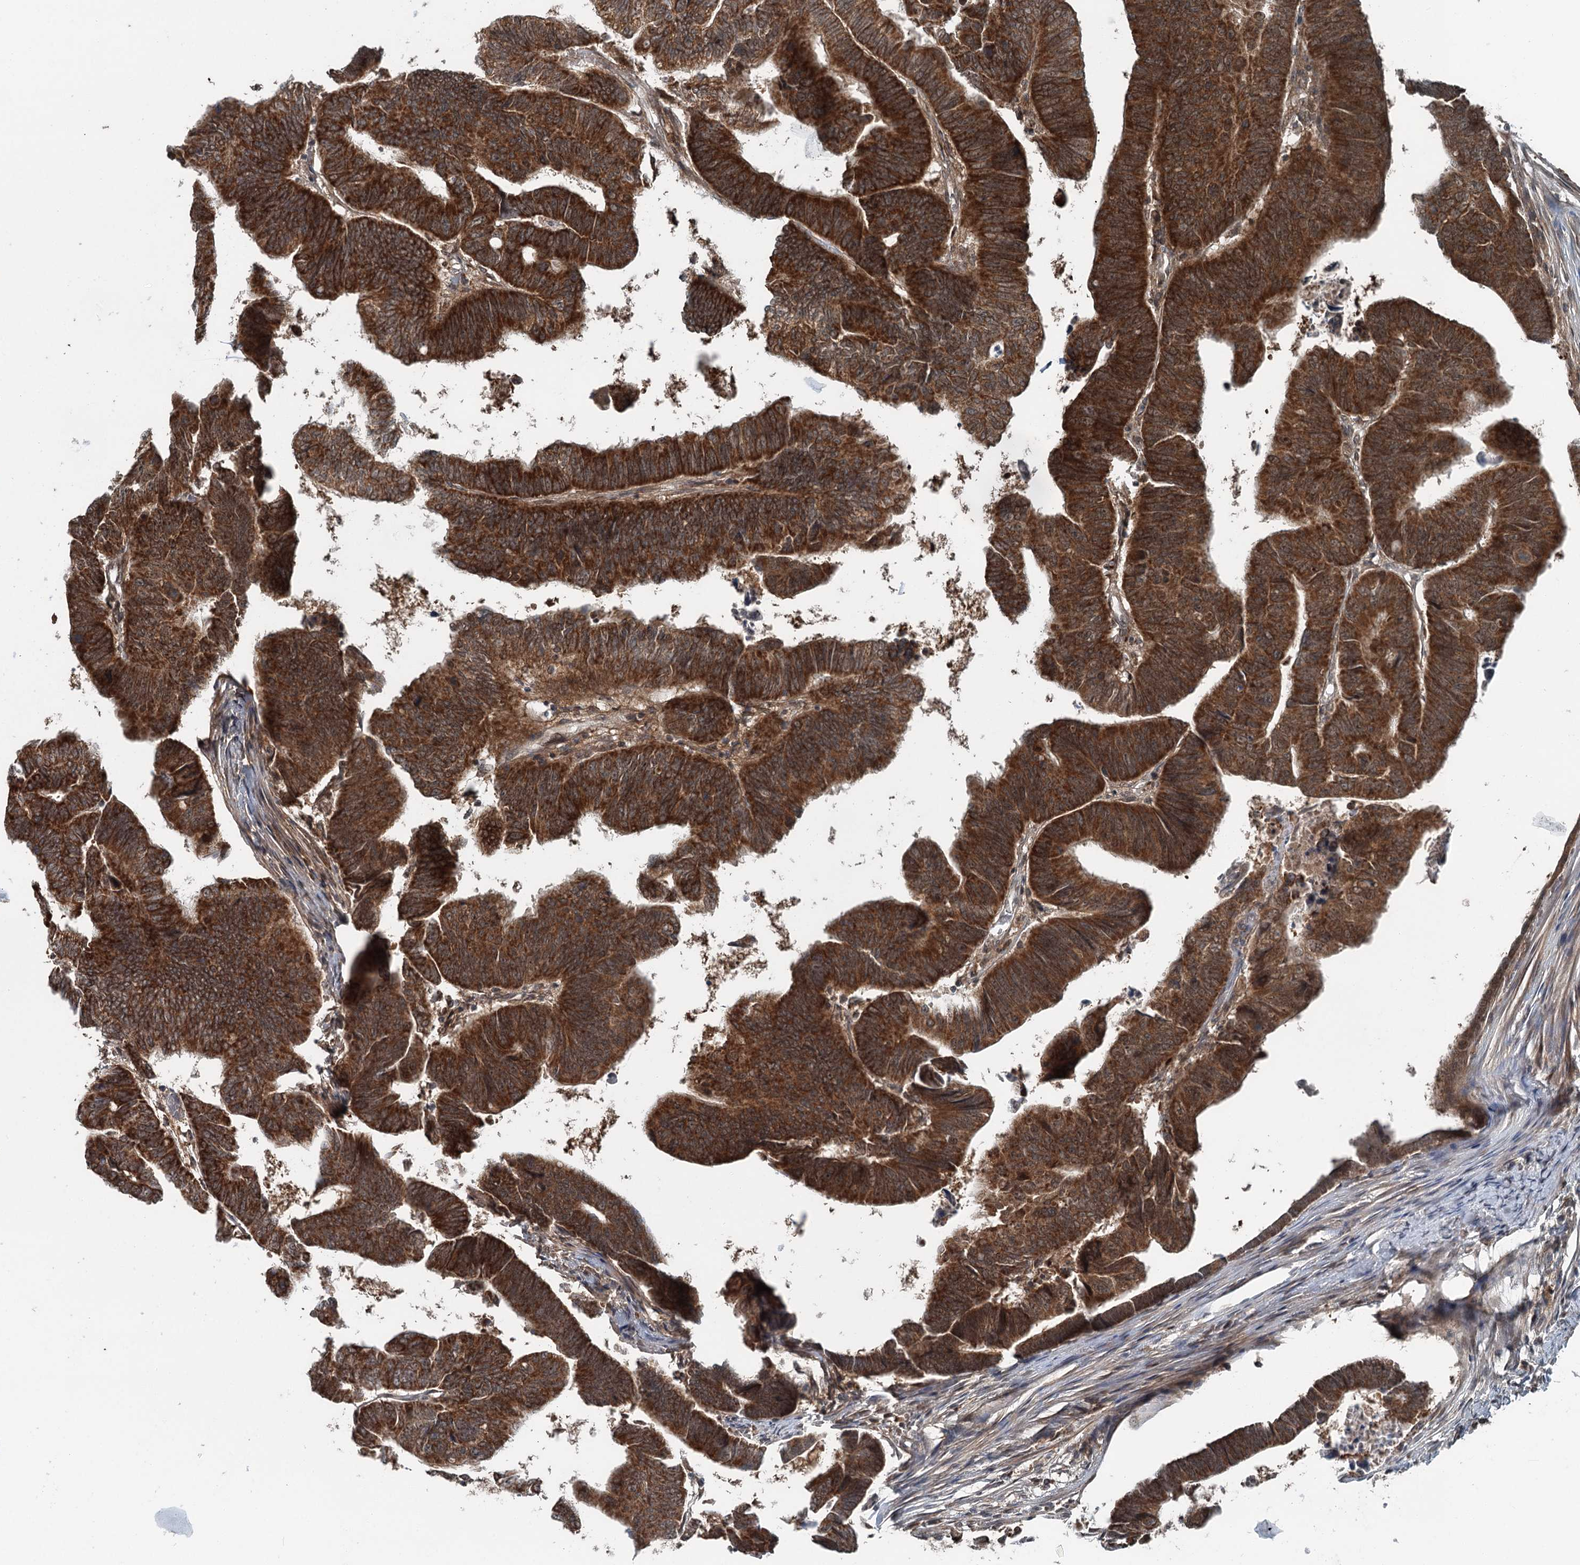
{"staining": {"intensity": "strong", "quantity": ">75%", "location": "cytoplasmic/membranous"}, "tissue": "colorectal cancer", "cell_type": "Tumor cells", "image_type": "cancer", "snomed": [{"axis": "morphology", "description": "Adenocarcinoma, NOS"}, {"axis": "topography", "description": "Rectum"}], "caption": "The immunohistochemical stain shows strong cytoplasmic/membranous expression in tumor cells of colorectal adenocarcinoma tissue.", "gene": "WAPL", "patient": {"sex": "female", "age": 65}}